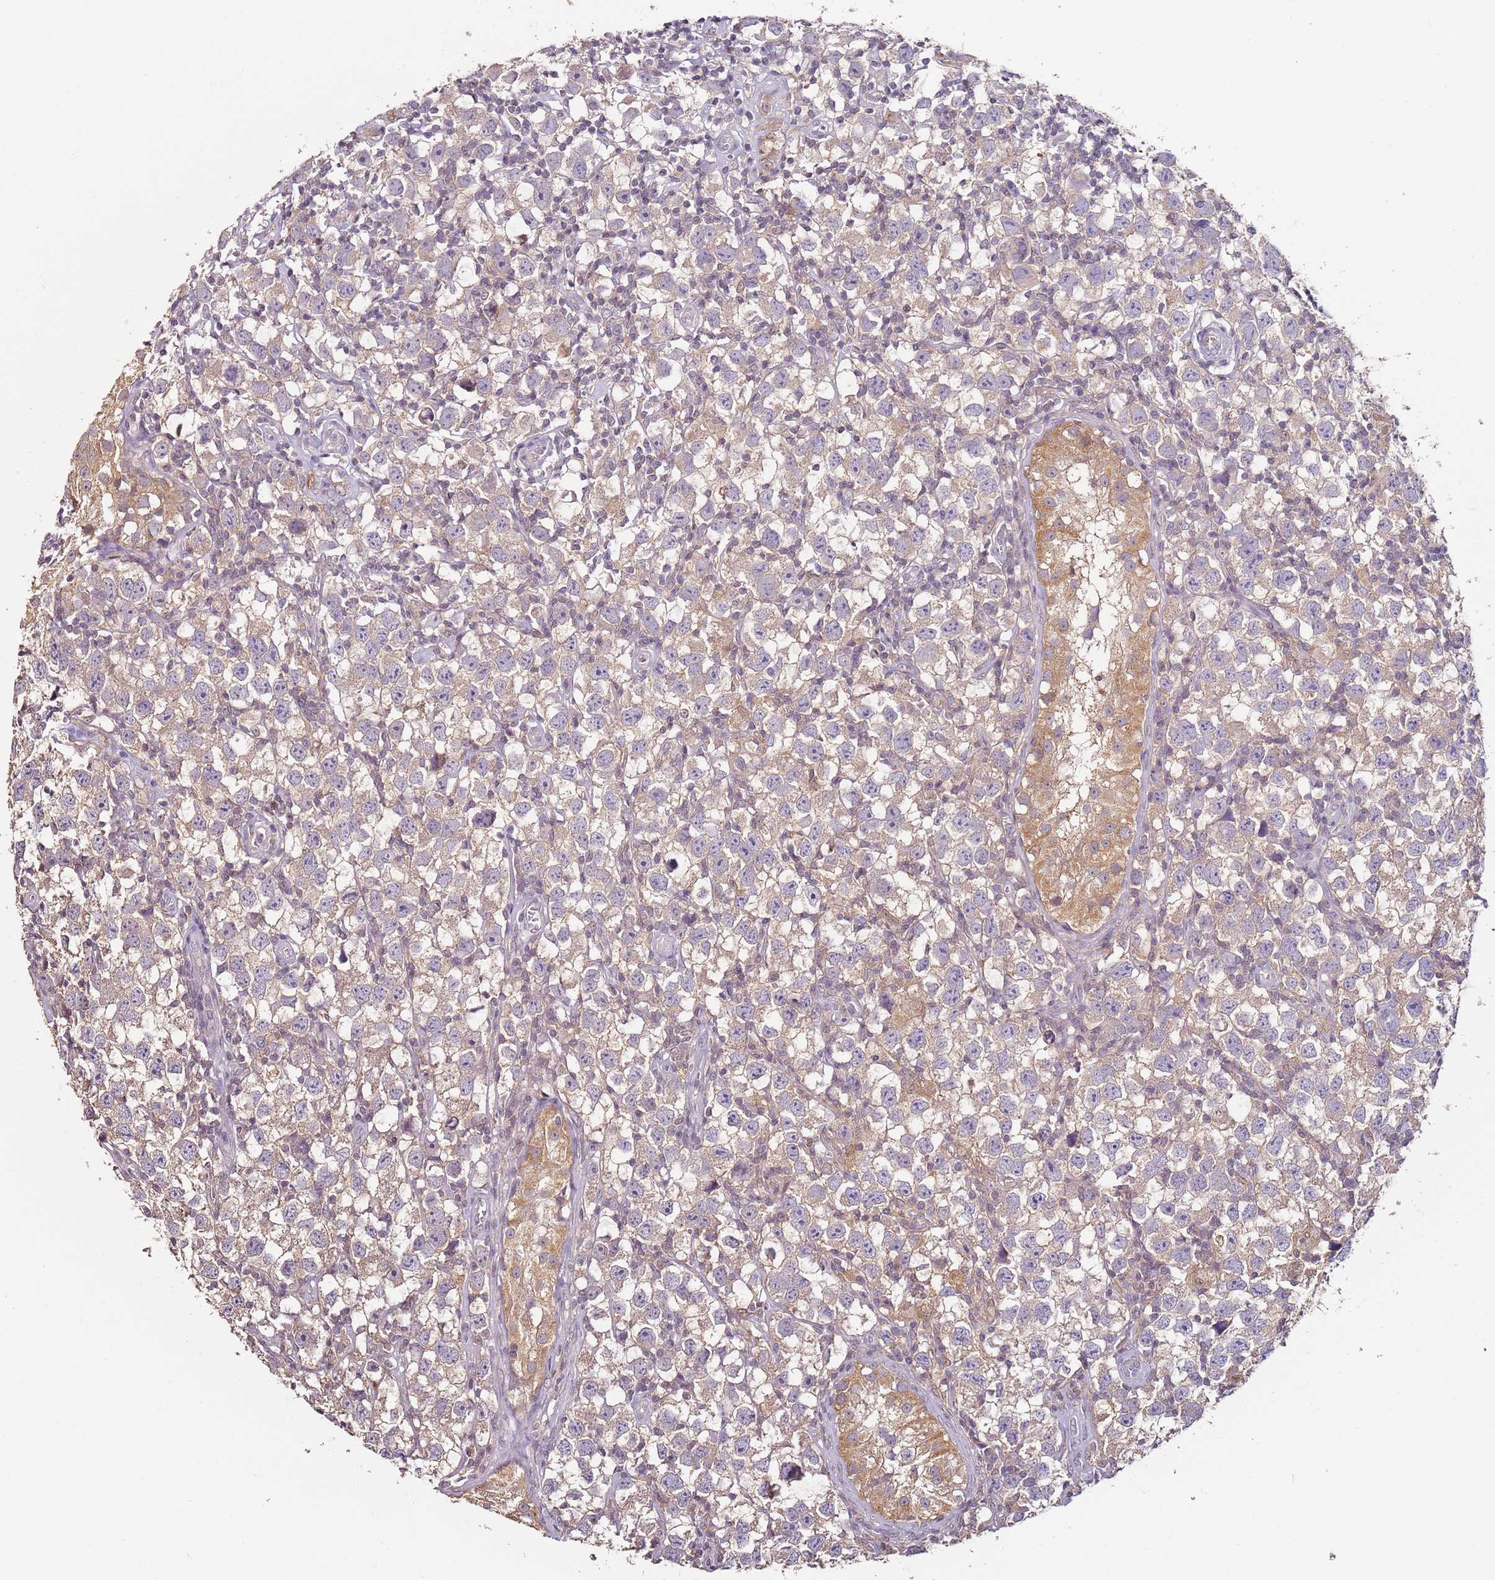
{"staining": {"intensity": "weak", "quantity": ">75%", "location": "cytoplasmic/membranous"}, "tissue": "testis cancer", "cell_type": "Tumor cells", "image_type": "cancer", "snomed": [{"axis": "morphology", "description": "Seminoma, NOS"}, {"axis": "morphology", "description": "Carcinoma, Embryonal, NOS"}, {"axis": "topography", "description": "Testis"}], "caption": "The photomicrograph displays immunohistochemical staining of testis seminoma. There is weak cytoplasmic/membranous positivity is identified in approximately >75% of tumor cells.", "gene": "MDH1", "patient": {"sex": "male", "age": 29}}